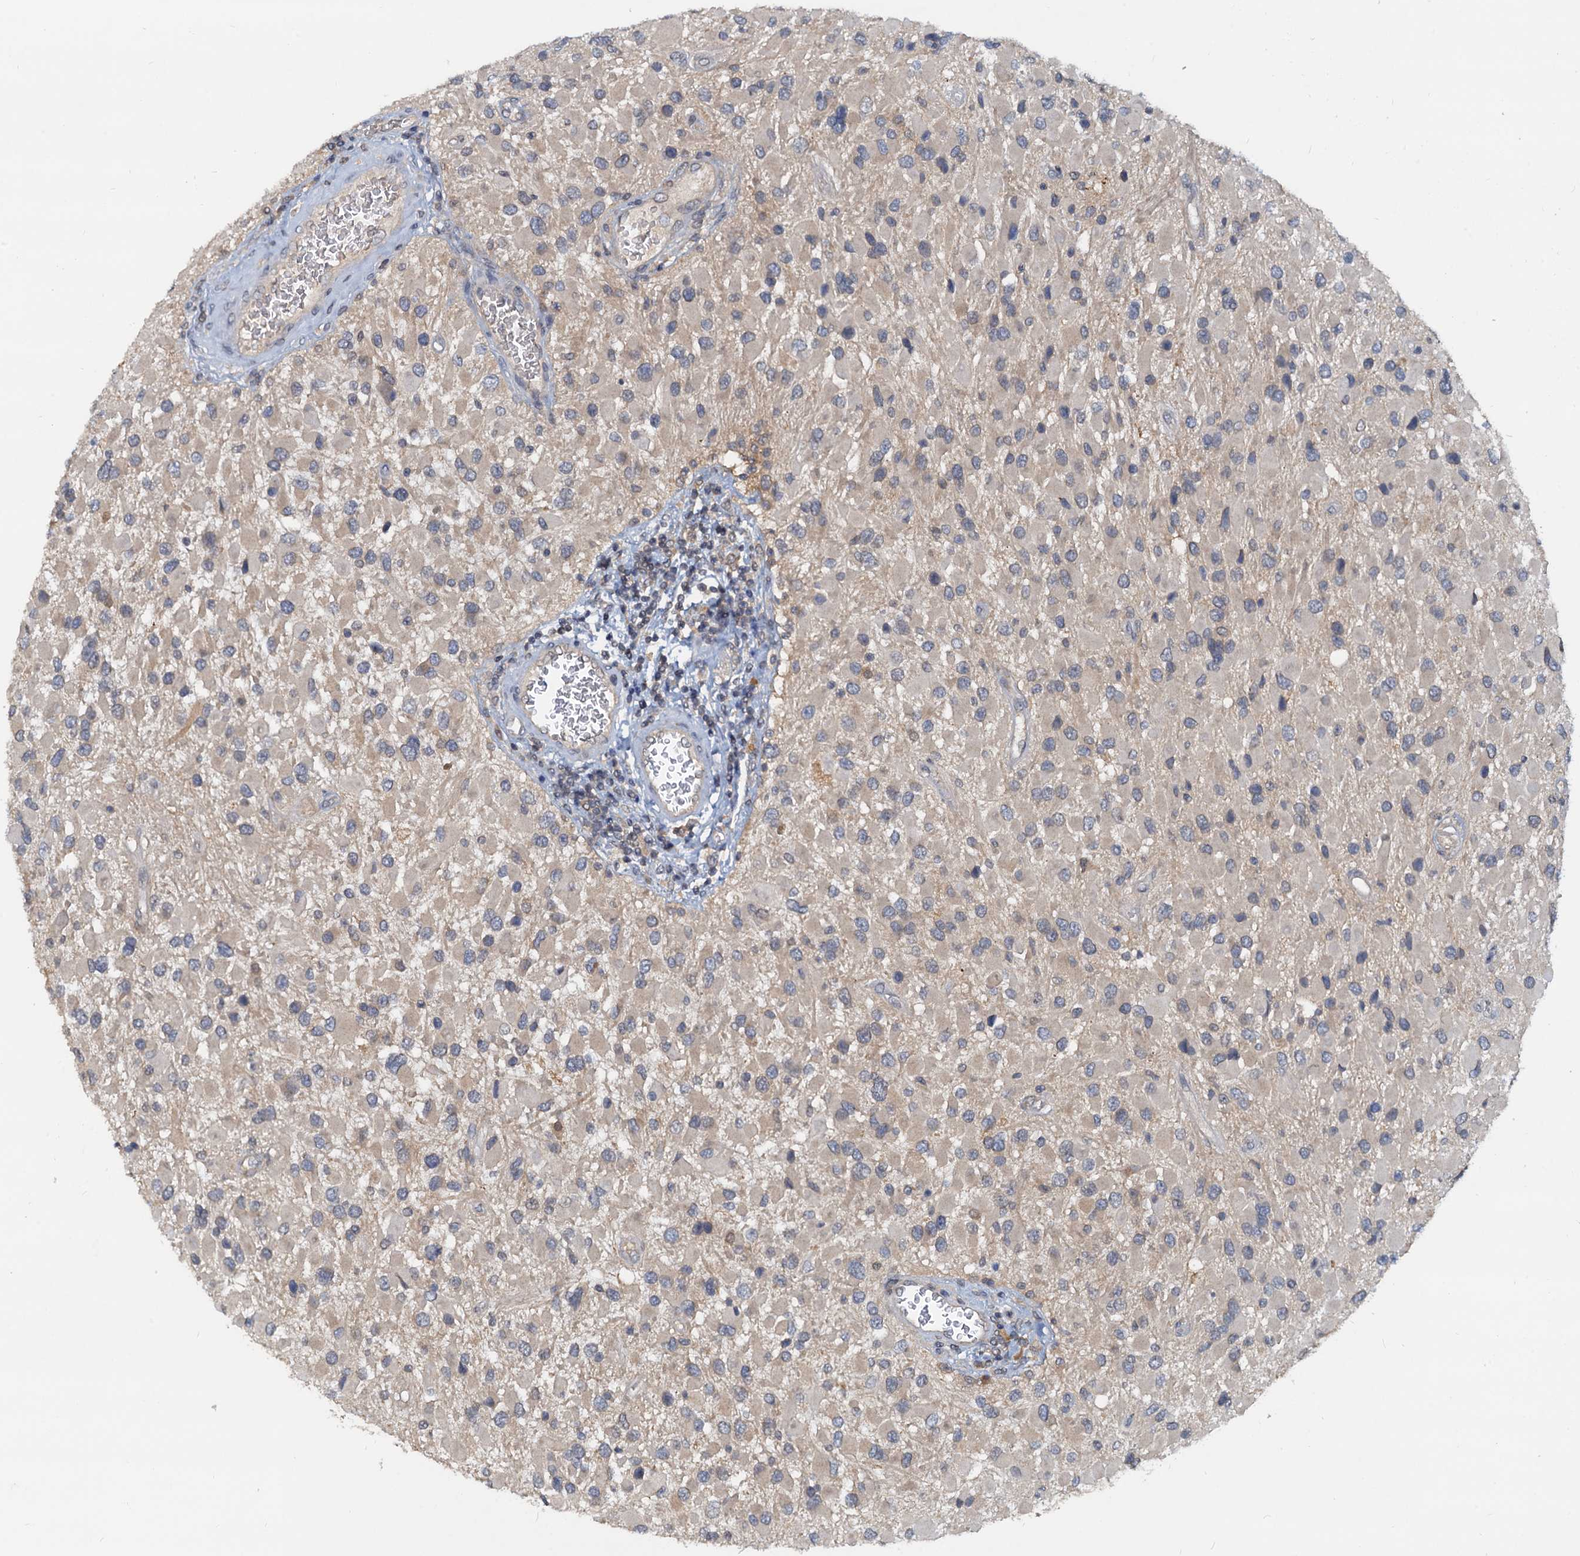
{"staining": {"intensity": "negative", "quantity": "none", "location": "none"}, "tissue": "glioma", "cell_type": "Tumor cells", "image_type": "cancer", "snomed": [{"axis": "morphology", "description": "Glioma, malignant, High grade"}, {"axis": "topography", "description": "Brain"}], "caption": "A micrograph of glioma stained for a protein reveals no brown staining in tumor cells.", "gene": "PTGES3", "patient": {"sex": "male", "age": 53}}